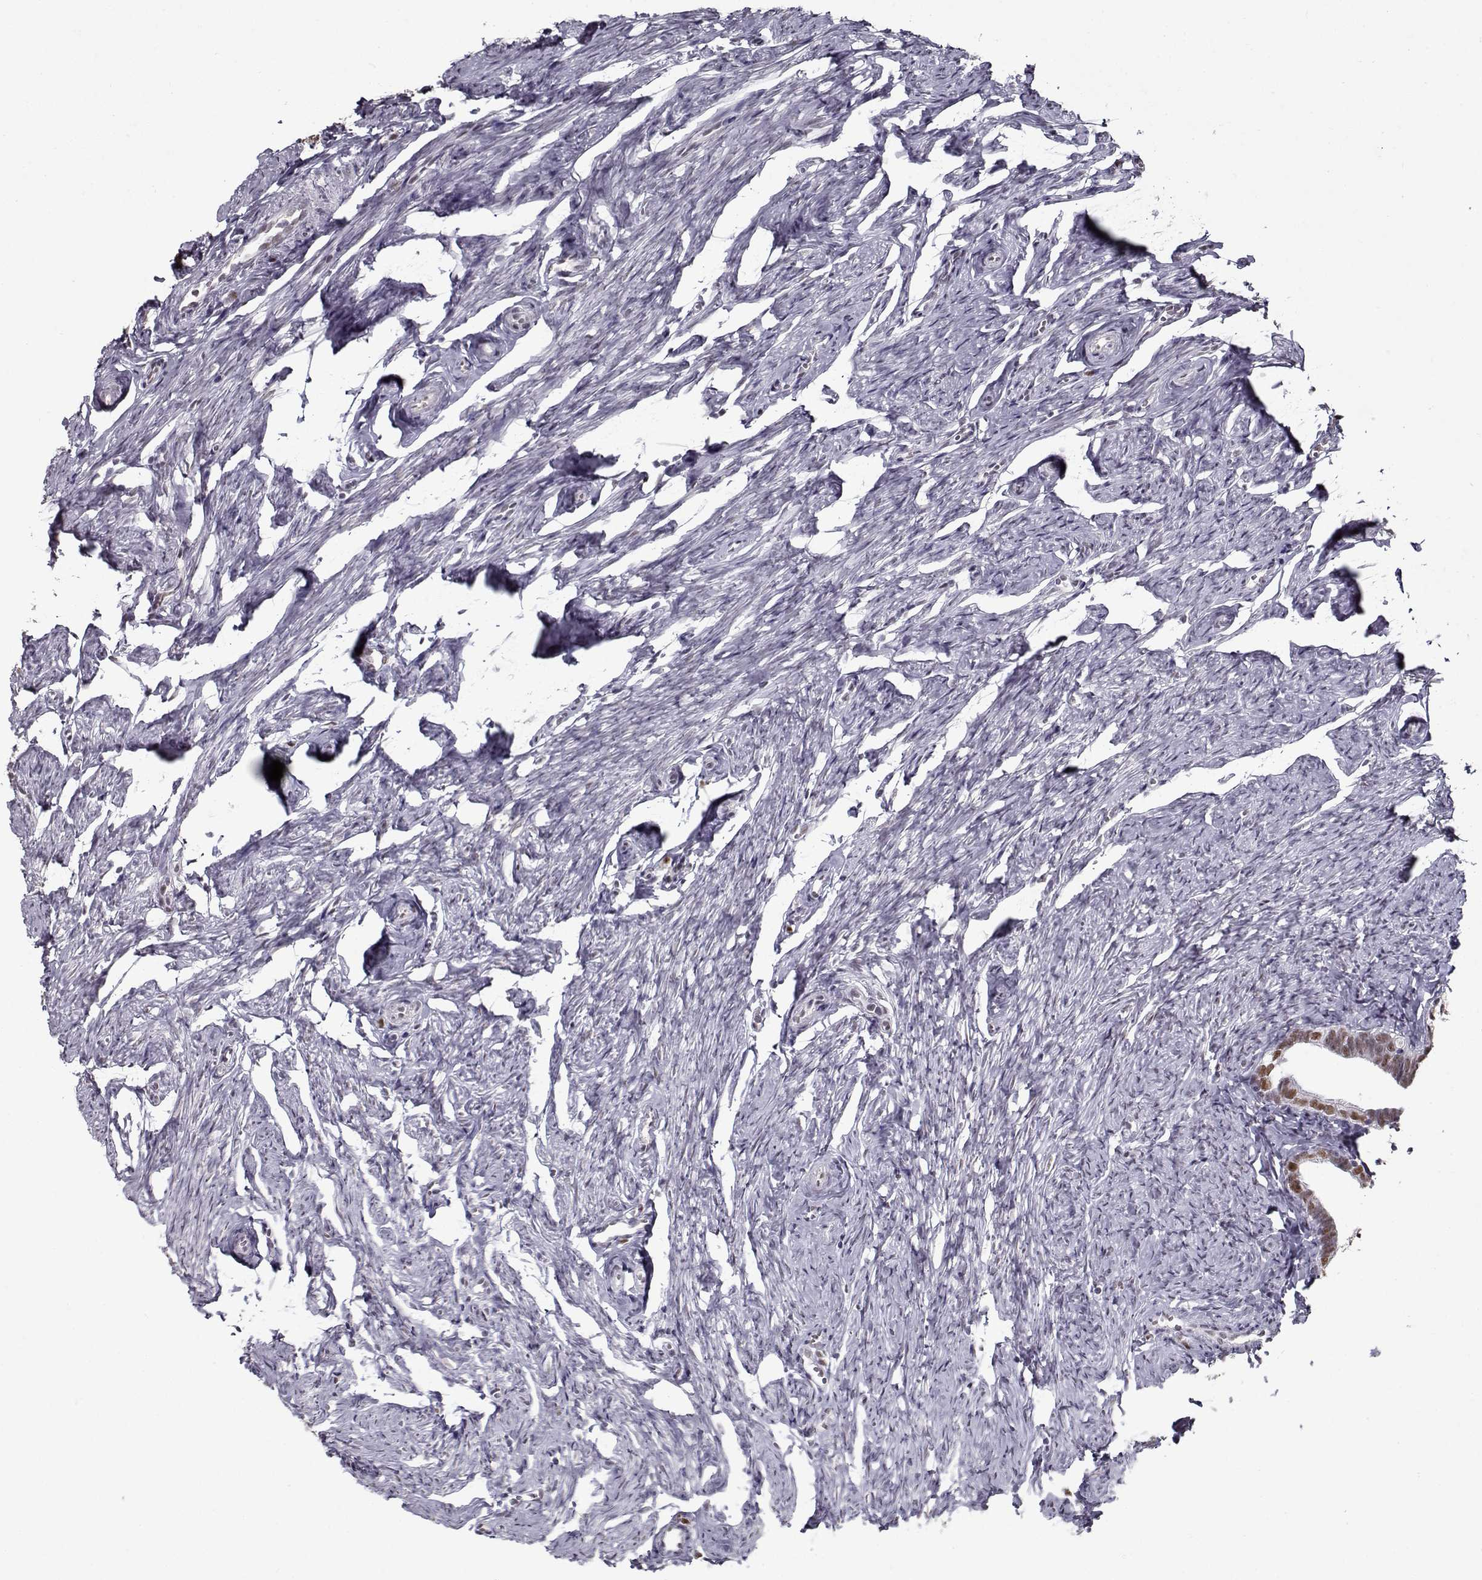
{"staining": {"intensity": "moderate", "quantity": "25%-75%", "location": "nuclear"}, "tissue": "fallopian tube", "cell_type": "Glandular cells", "image_type": "normal", "snomed": [{"axis": "morphology", "description": "Normal tissue, NOS"}, {"axis": "topography", "description": "Fallopian tube"}], "caption": "Human fallopian tube stained with a brown dye reveals moderate nuclear positive positivity in about 25%-75% of glandular cells.", "gene": "PRMT1", "patient": {"sex": "female", "age": 41}}